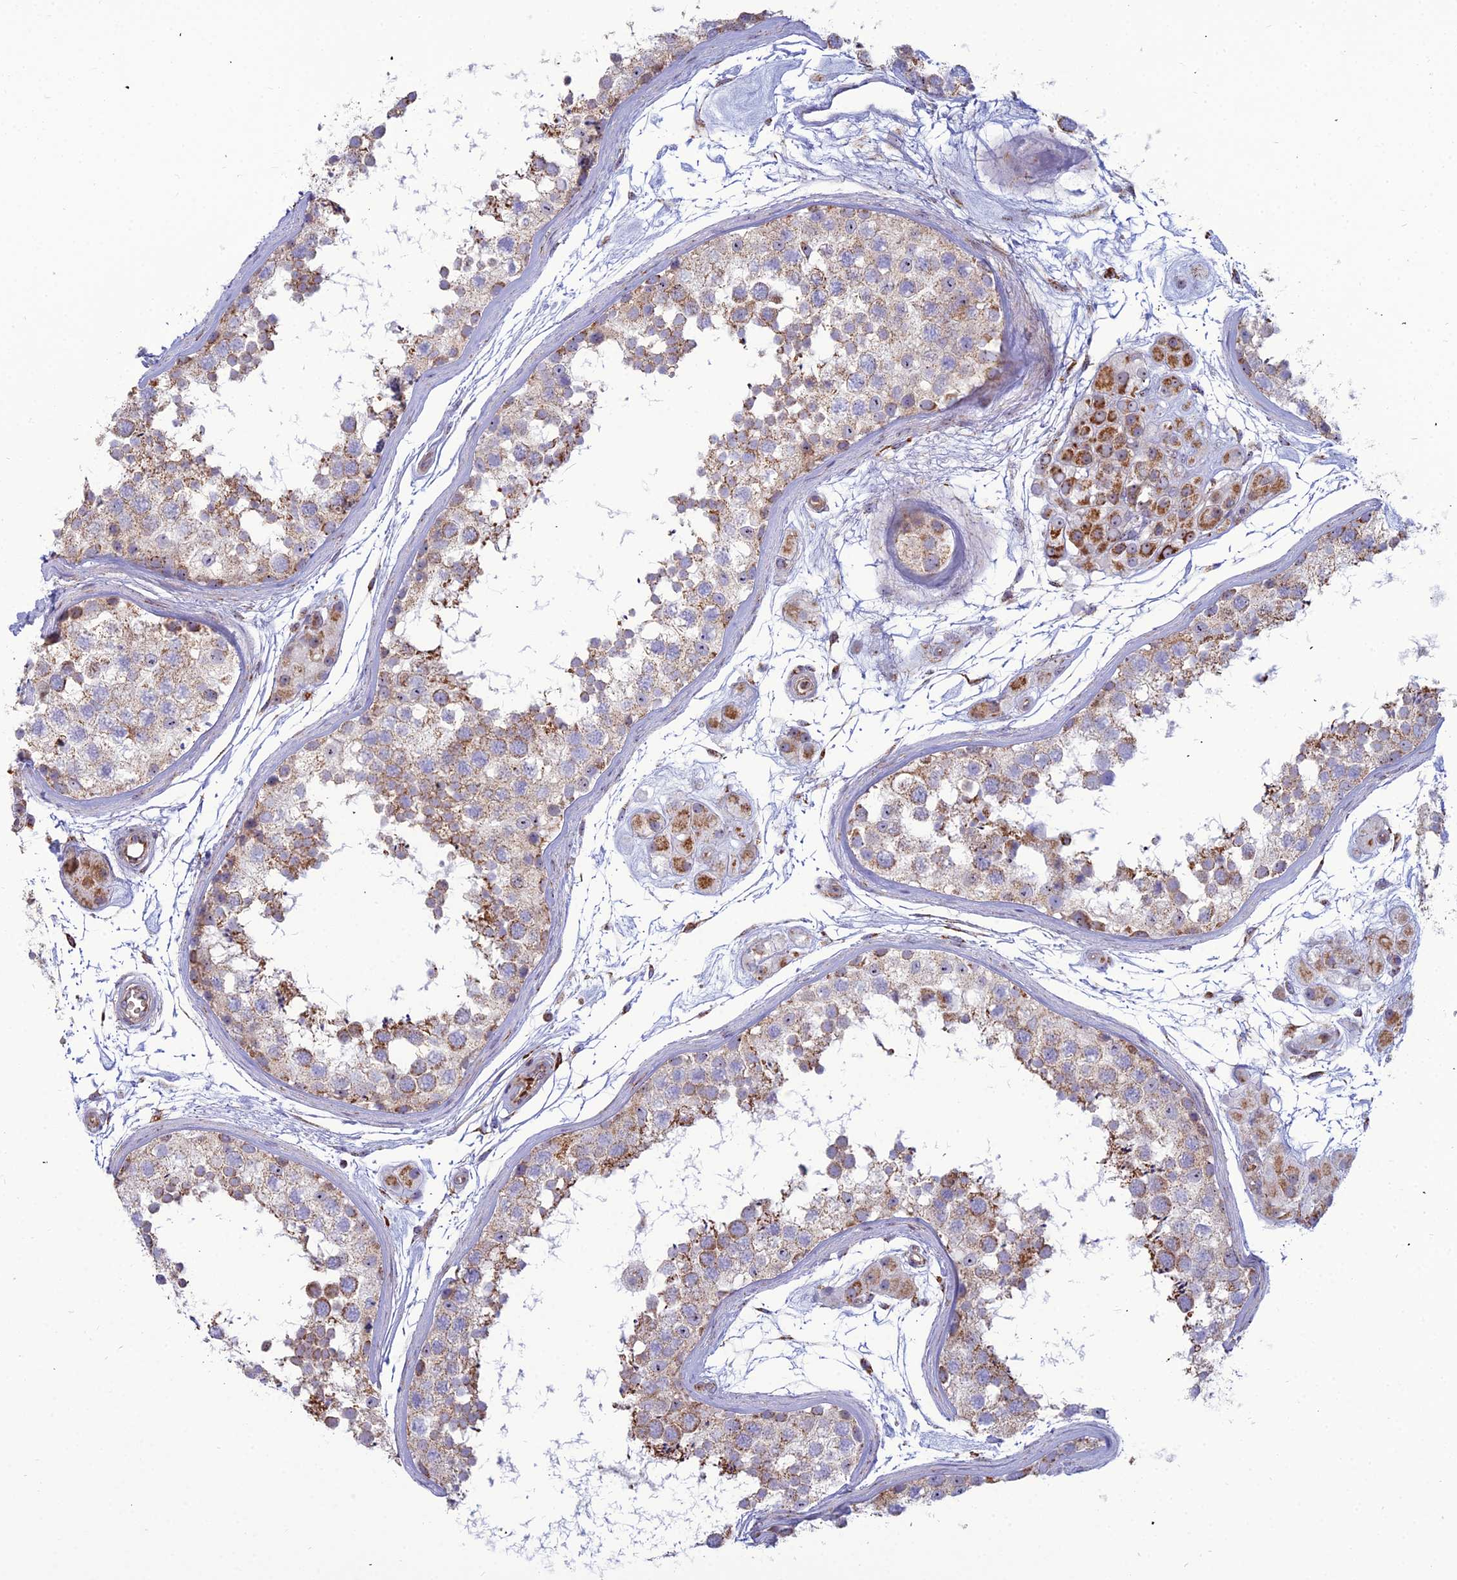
{"staining": {"intensity": "strong", "quantity": "25%-75%", "location": "cytoplasmic/membranous"}, "tissue": "testis", "cell_type": "Cells in seminiferous ducts", "image_type": "normal", "snomed": [{"axis": "morphology", "description": "Normal tissue, NOS"}, {"axis": "topography", "description": "Testis"}], "caption": "Brown immunohistochemical staining in benign human testis displays strong cytoplasmic/membranous expression in approximately 25%-75% of cells in seminiferous ducts. The staining was performed using DAB to visualize the protein expression in brown, while the nuclei were stained in blue with hematoxylin (Magnification: 20x).", "gene": "SLC35F4", "patient": {"sex": "male", "age": 56}}